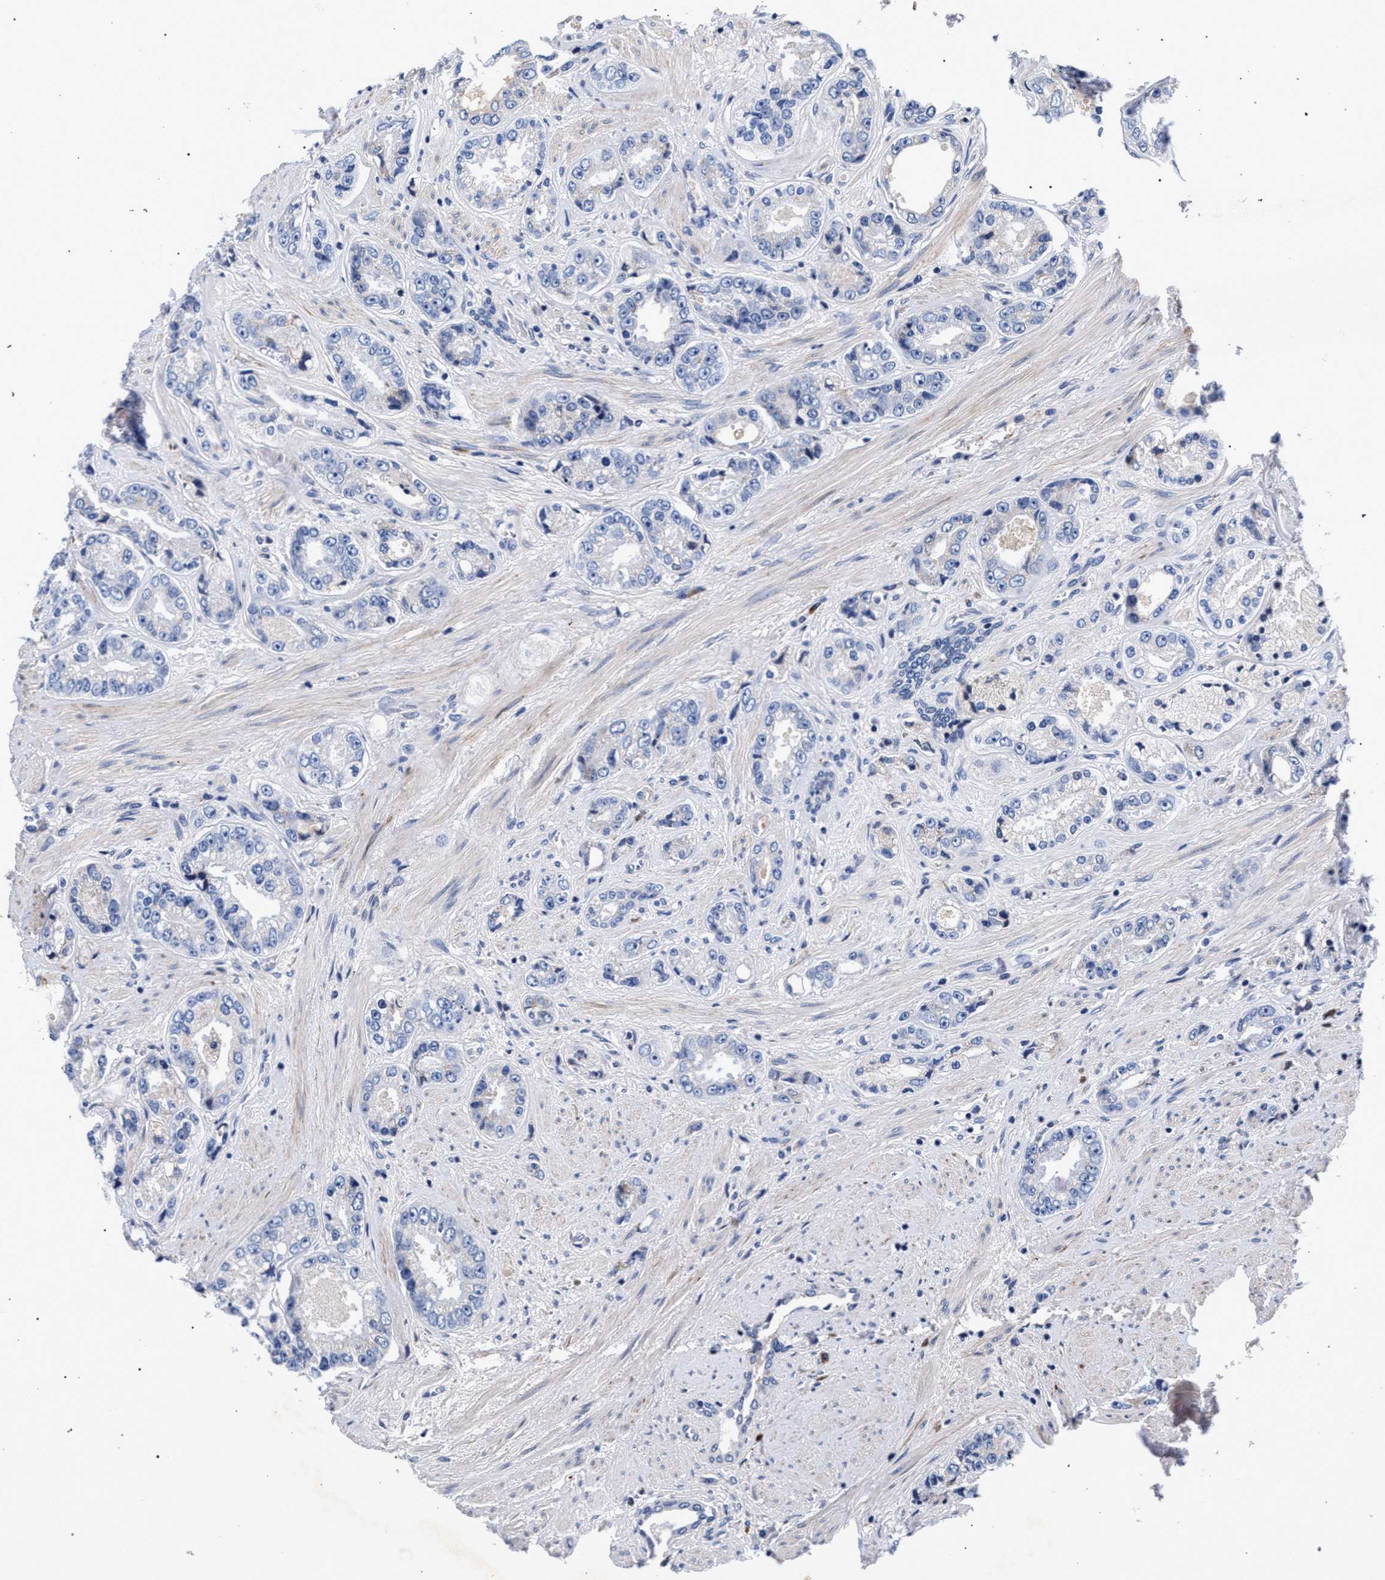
{"staining": {"intensity": "negative", "quantity": "none", "location": "none"}, "tissue": "prostate cancer", "cell_type": "Tumor cells", "image_type": "cancer", "snomed": [{"axis": "morphology", "description": "Adenocarcinoma, High grade"}, {"axis": "topography", "description": "Prostate"}], "caption": "This is an IHC photomicrograph of prostate adenocarcinoma (high-grade). There is no expression in tumor cells.", "gene": "ACOX1", "patient": {"sex": "male", "age": 61}}